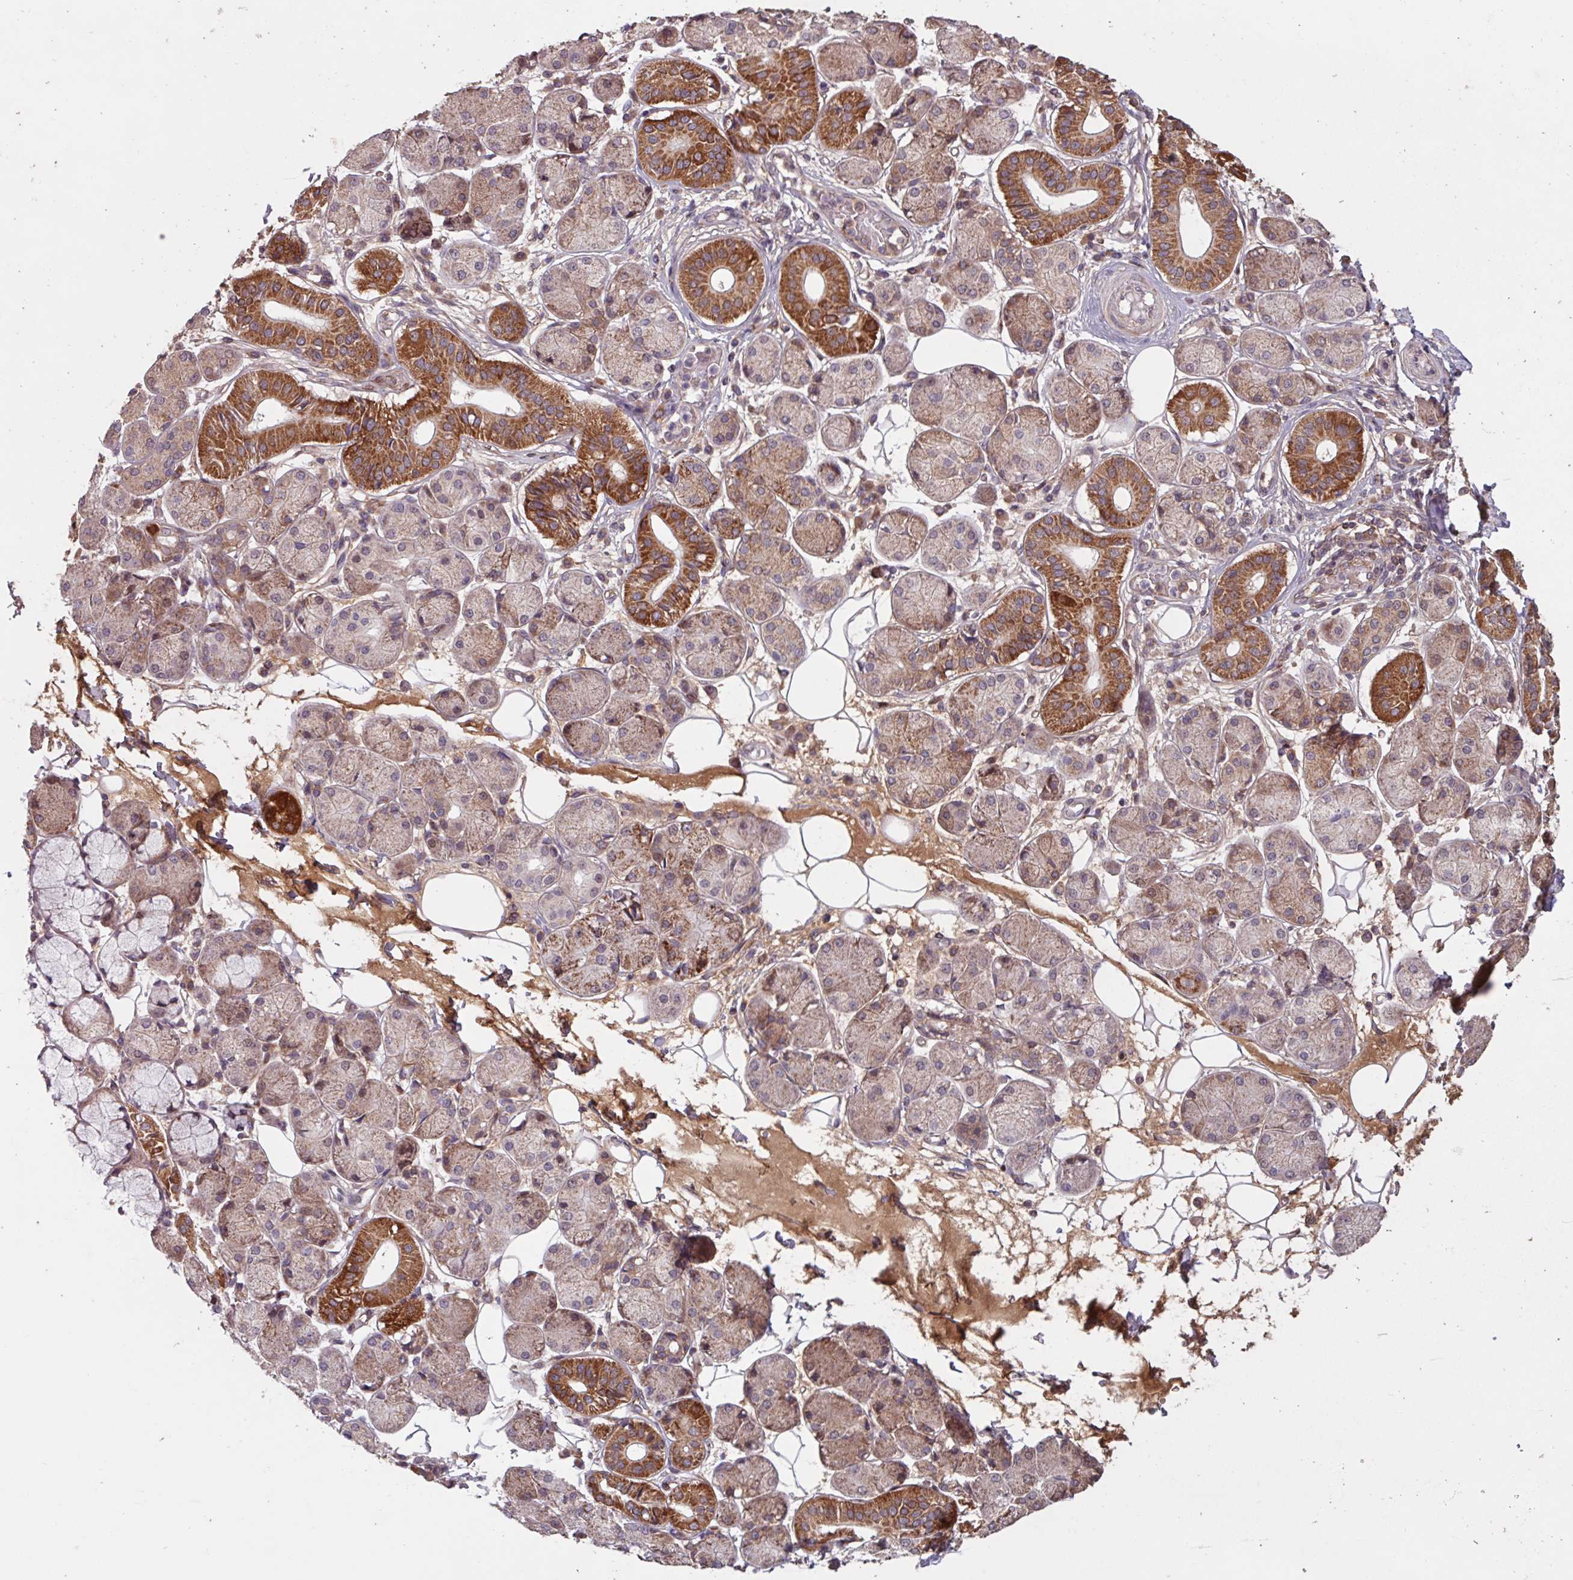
{"staining": {"intensity": "strong", "quantity": "25%-75%", "location": "cytoplasmic/membranous"}, "tissue": "salivary gland", "cell_type": "Glandular cells", "image_type": "normal", "snomed": [{"axis": "morphology", "description": "Squamous cell carcinoma, NOS"}, {"axis": "topography", "description": "Skin"}, {"axis": "topography", "description": "Head-Neck"}], "caption": "Immunohistochemistry (IHC) (DAB (3,3'-diaminobenzidine)) staining of unremarkable salivary gland shows strong cytoplasmic/membranous protein expression in approximately 25%-75% of glandular cells.", "gene": "TMEM88", "patient": {"sex": "male", "age": 80}}